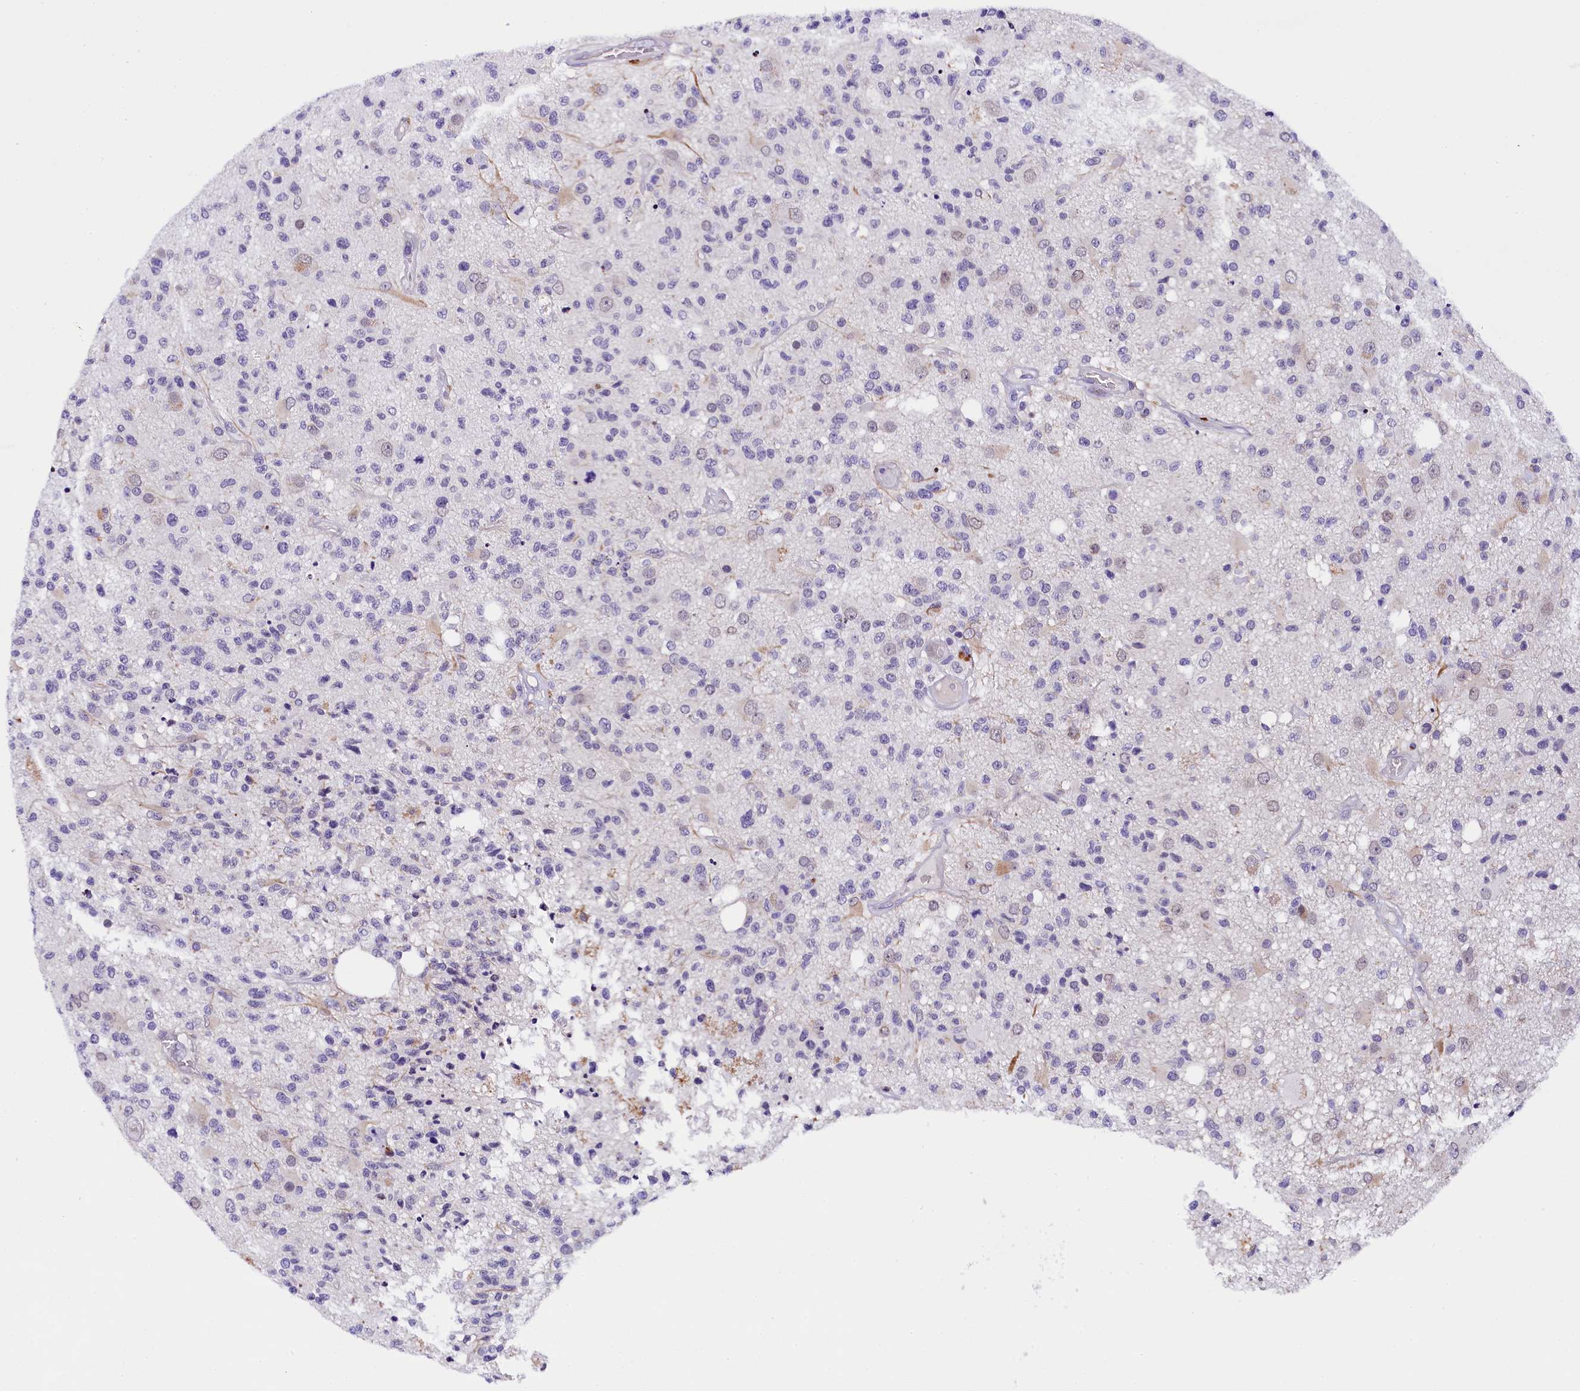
{"staining": {"intensity": "negative", "quantity": "none", "location": "none"}, "tissue": "glioma", "cell_type": "Tumor cells", "image_type": "cancer", "snomed": [{"axis": "morphology", "description": "Glioma, malignant, High grade"}, {"axis": "morphology", "description": "Glioblastoma, NOS"}, {"axis": "topography", "description": "Brain"}], "caption": "Tumor cells show no significant protein positivity in glioblastoma. (IHC, brightfield microscopy, high magnification).", "gene": "IQCN", "patient": {"sex": "male", "age": 60}}